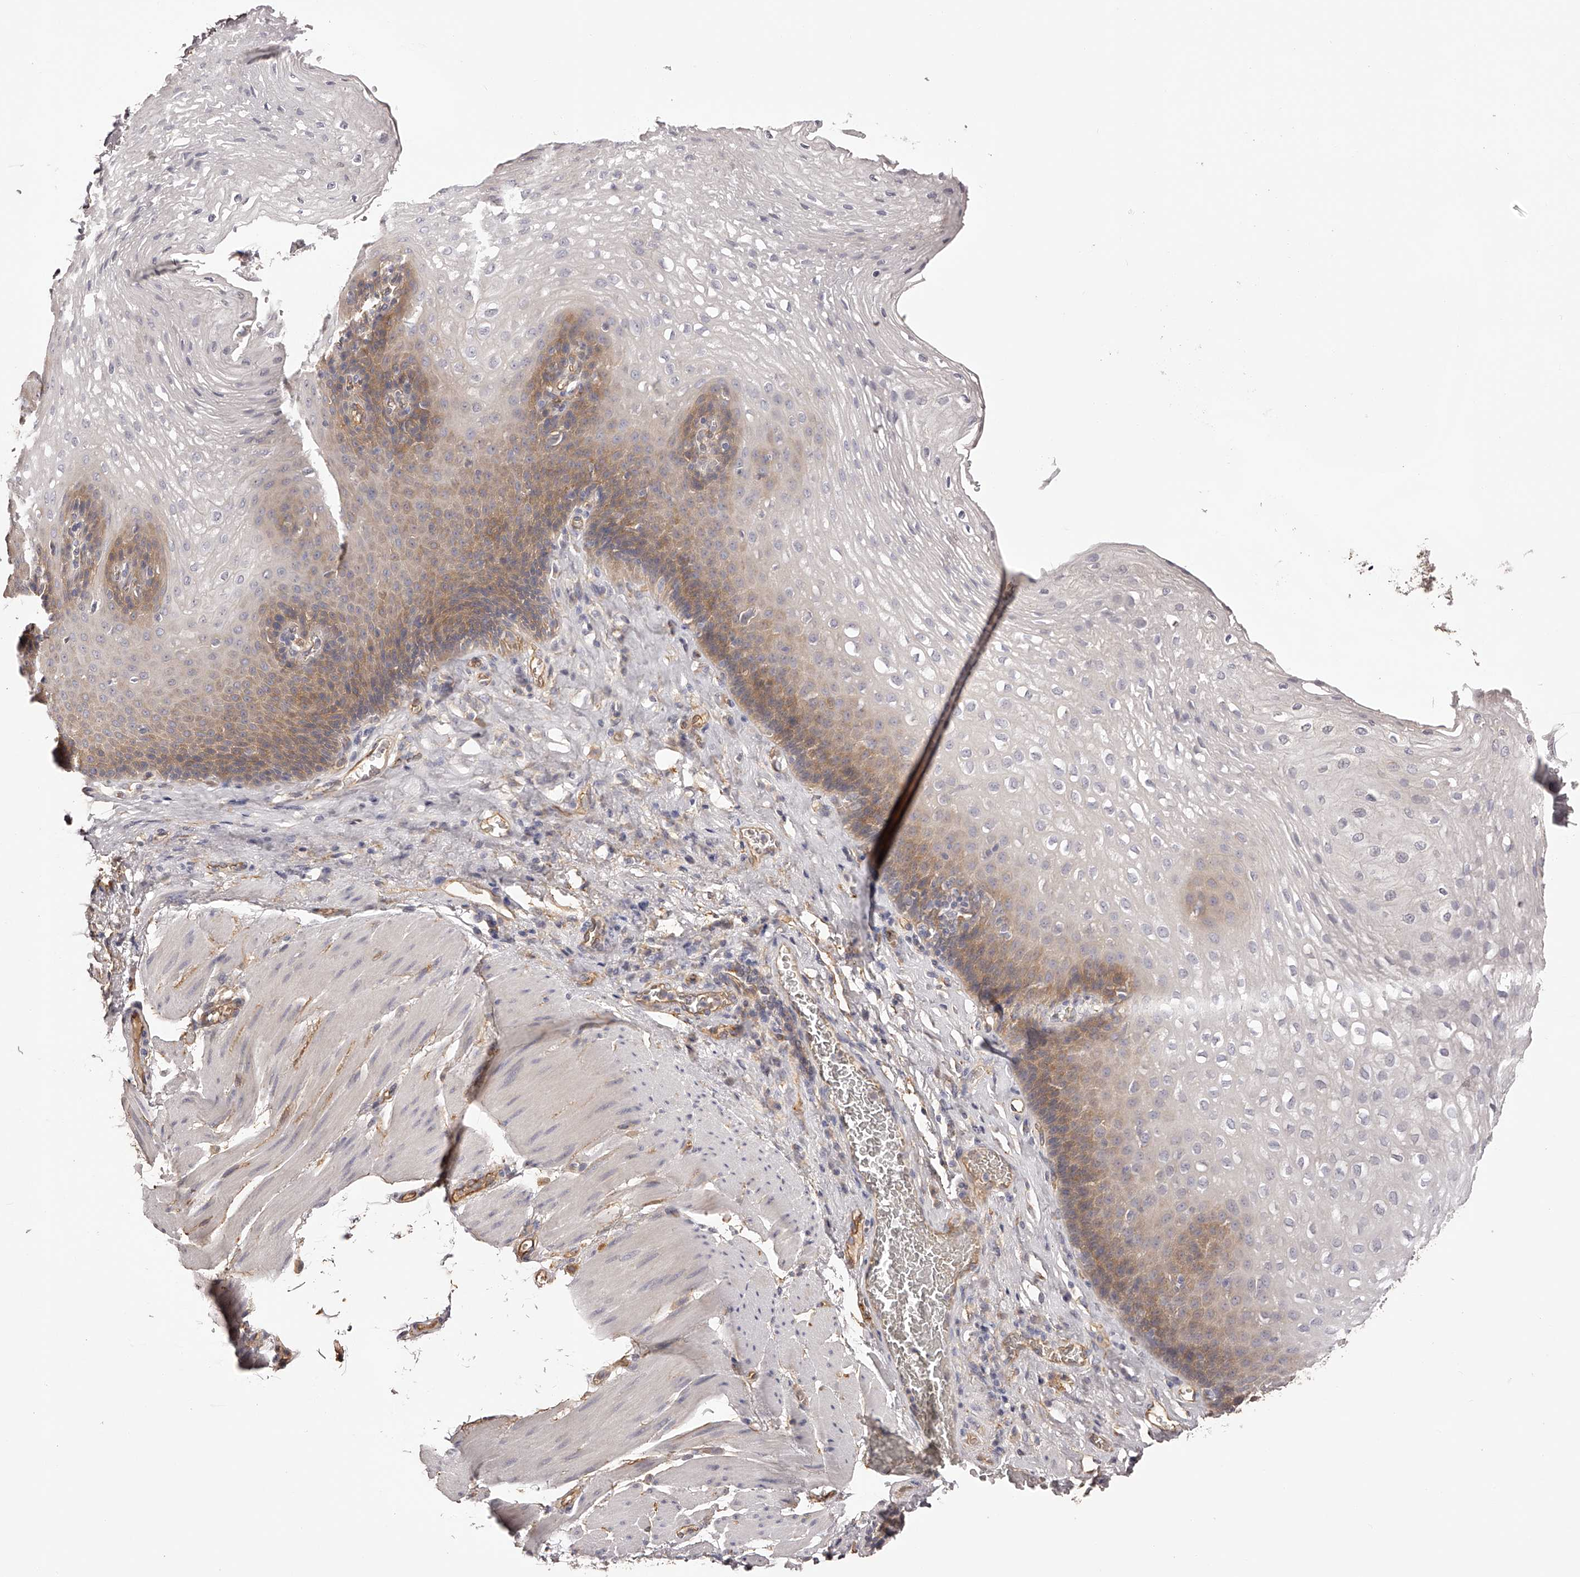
{"staining": {"intensity": "moderate", "quantity": "<25%", "location": "cytoplasmic/membranous"}, "tissue": "esophagus", "cell_type": "Squamous epithelial cells", "image_type": "normal", "snomed": [{"axis": "morphology", "description": "Normal tissue, NOS"}, {"axis": "topography", "description": "Esophagus"}], "caption": "Protein staining of benign esophagus reveals moderate cytoplasmic/membranous positivity in about <25% of squamous epithelial cells.", "gene": "LTV1", "patient": {"sex": "female", "age": 66}}